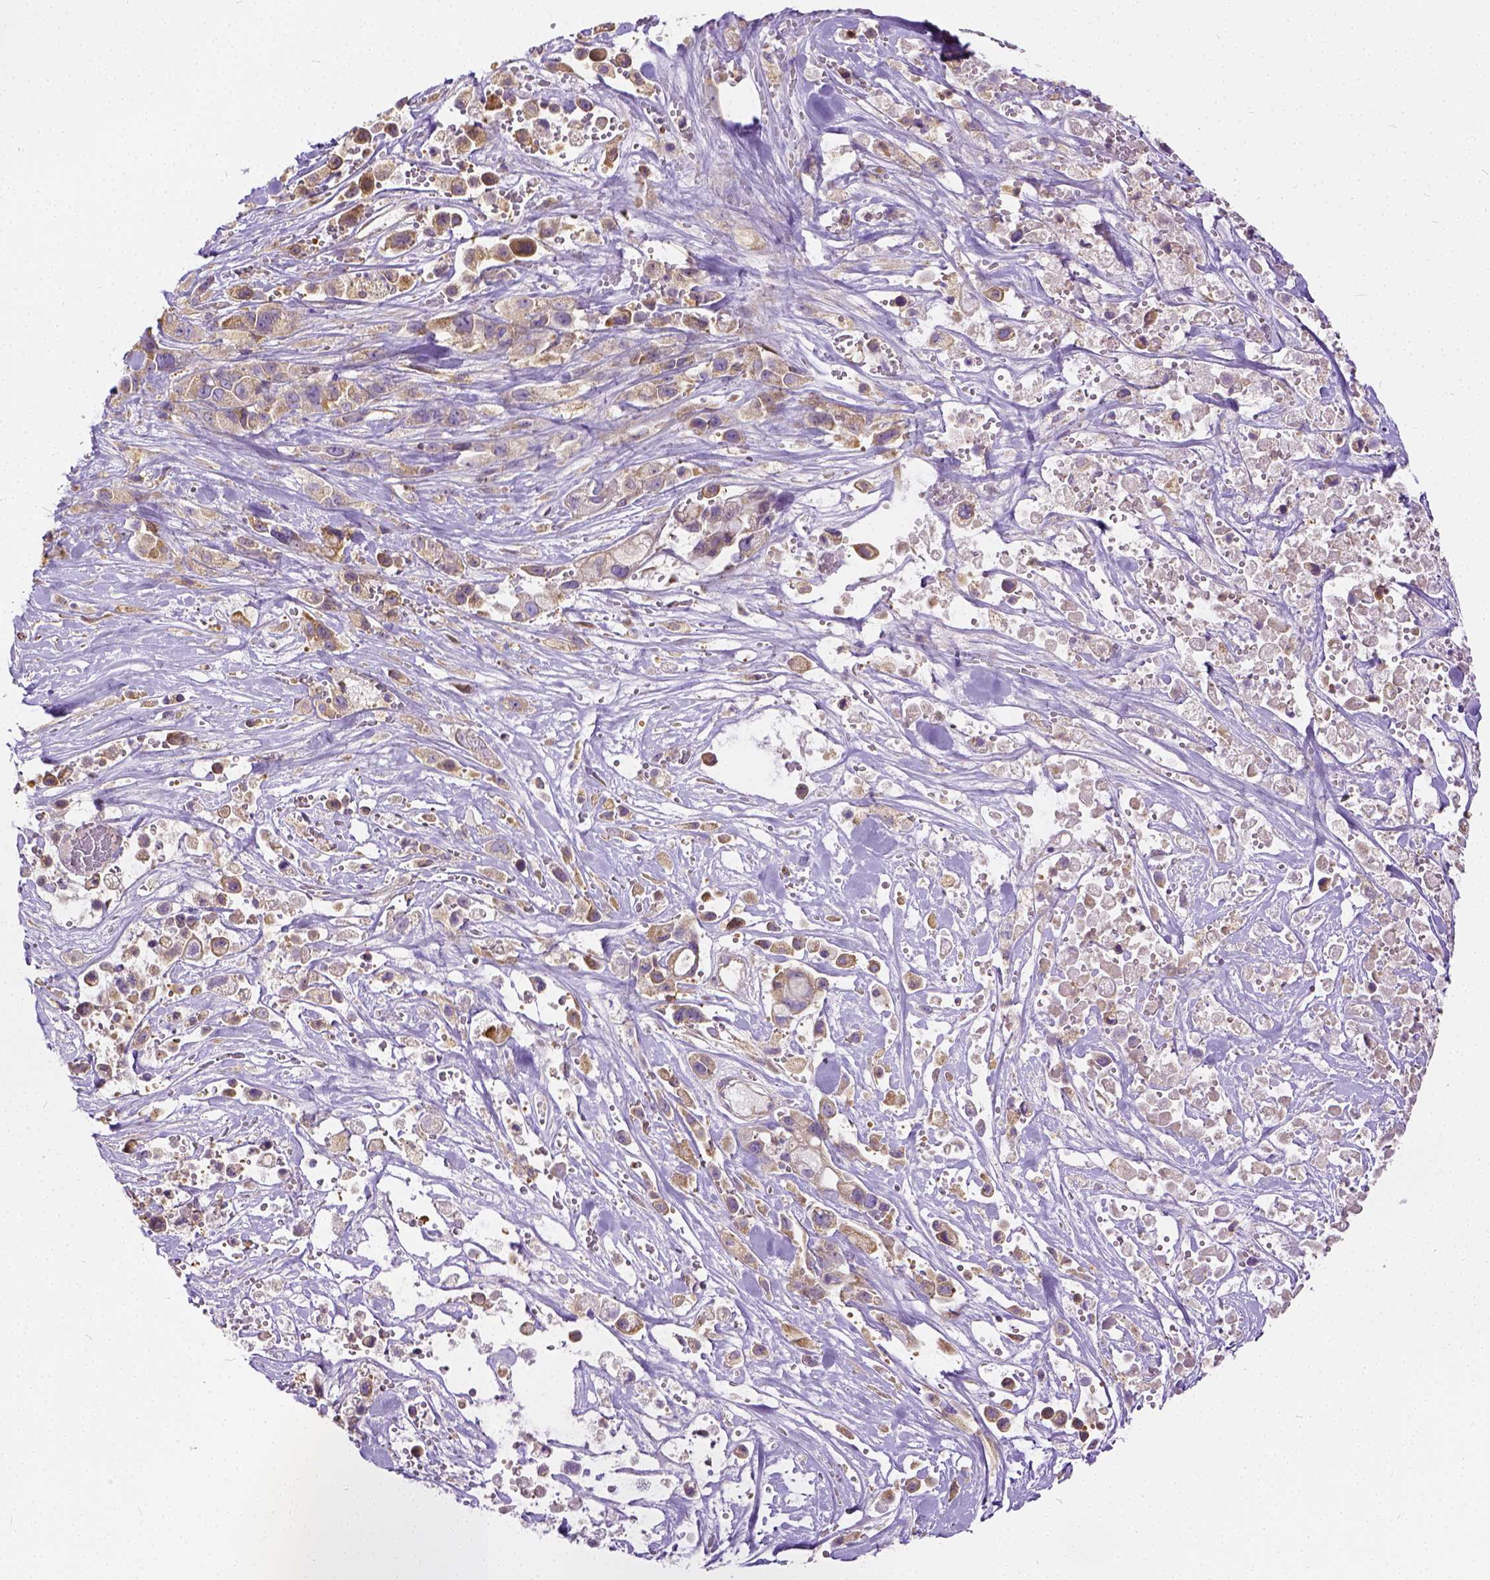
{"staining": {"intensity": "weak", "quantity": ">75%", "location": "cytoplasmic/membranous"}, "tissue": "pancreatic cancer", "cell_type": "Tumor cells", "image_type": "cancer", "snomed": [{"axis": "morphology", "description": "Adenocarcinoma, NOS"}, {"axis": "topography", "description": "Pancreas"}], "caption": "Human pancreatic cancer stained for a protein (brown) displays weak cytoplasmic/membranous positive staining in about >75% of tumor cells.", "gene": "CADM4", "patient": {"sex": "male", "age": 44}}